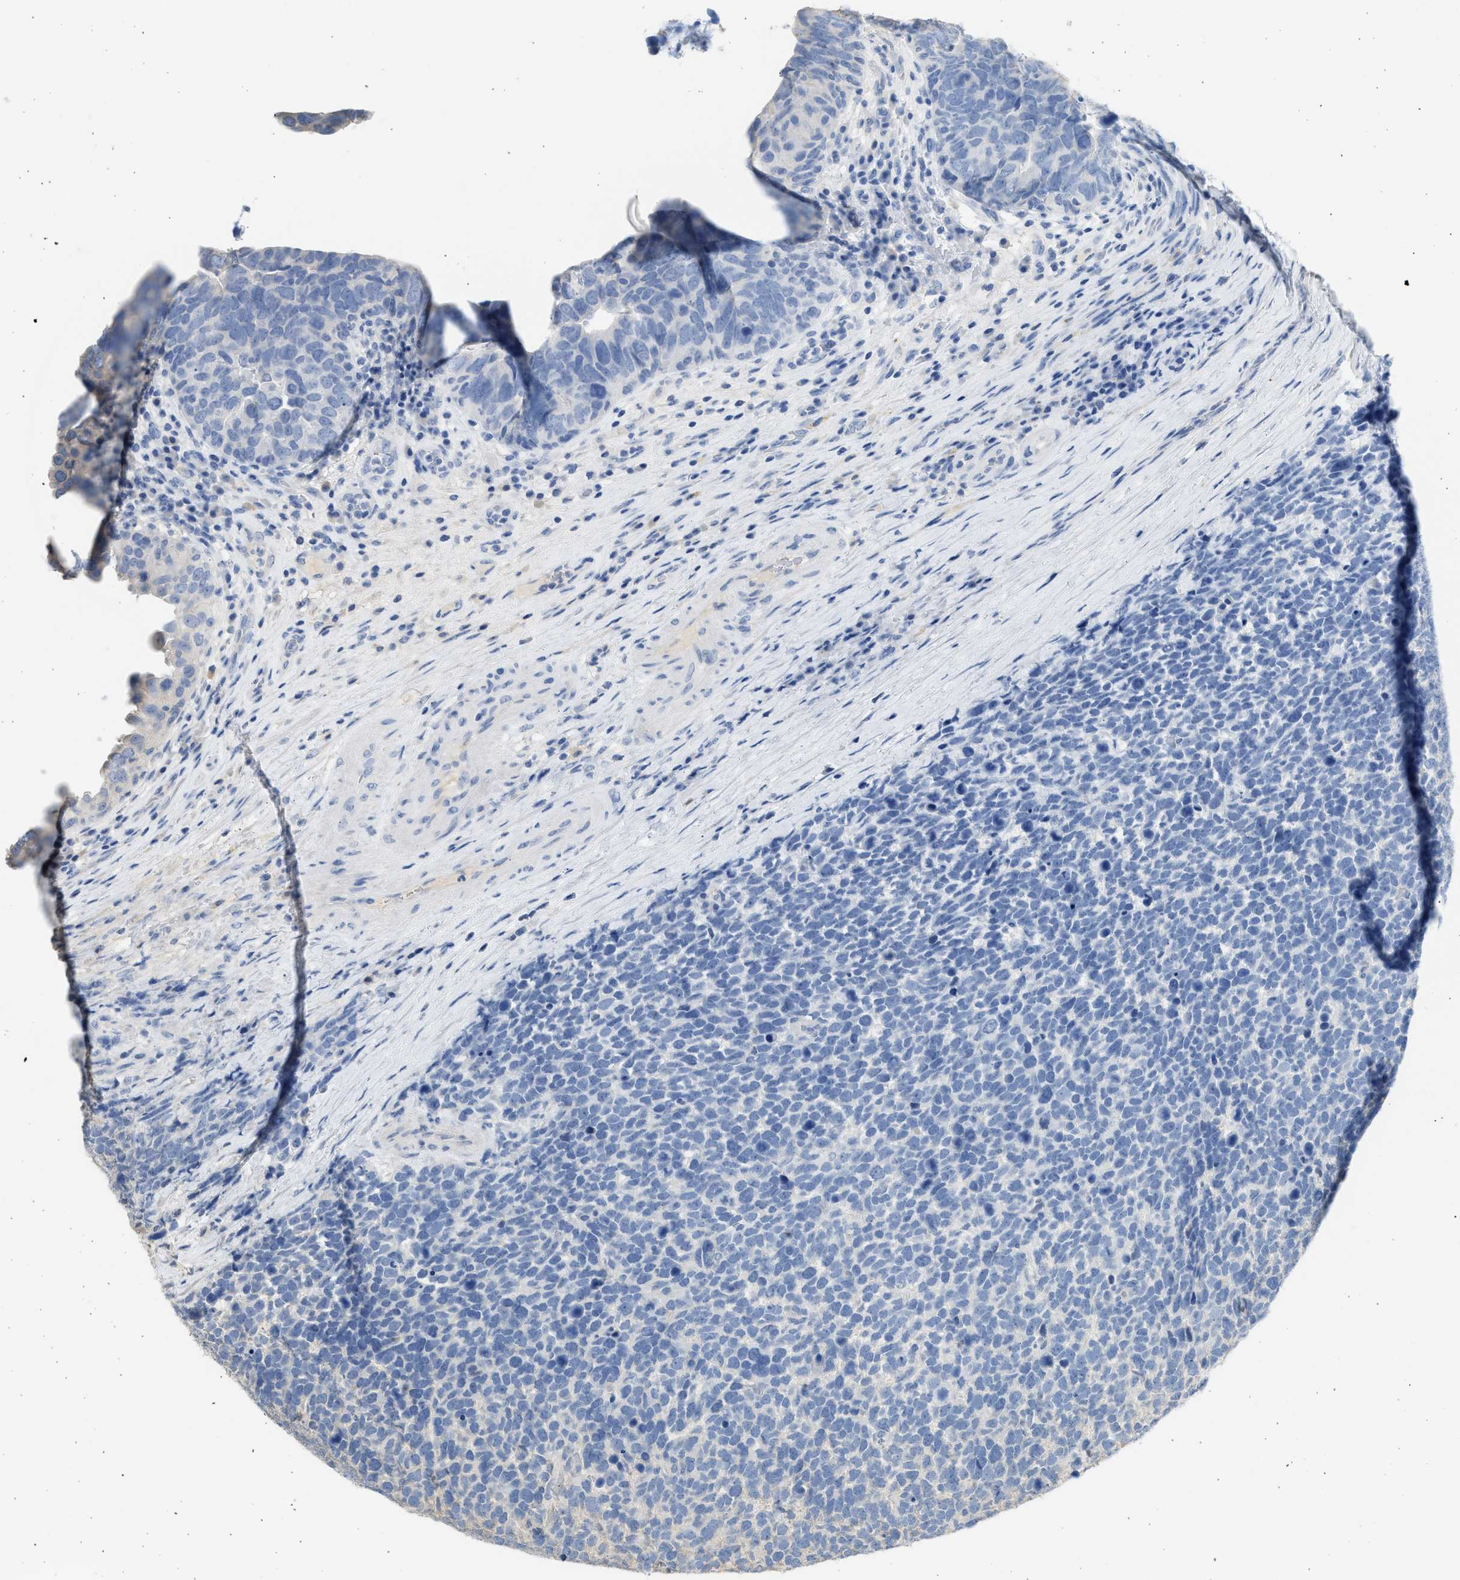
{"staining": {"intensity": "negative", "quantity": "none", "location": "none"}, "tissue": "urothelial cancer", "cell_type": "Tumor cells", "image_type": "cancer", "snomed": [{"axis": "morphology", "description": "Urothelial carcinoma, High grade"}, {"axis": "topography", "description": "Urinary bladder"}], "caption": "DAB (3,3'-diaminobenzidine) immunohistochemical staining of human urothelial cancer shows no significant expression in tumor cells.", "gene": "SULT2A1", "patient": {"sex": "female", "age": 82}}